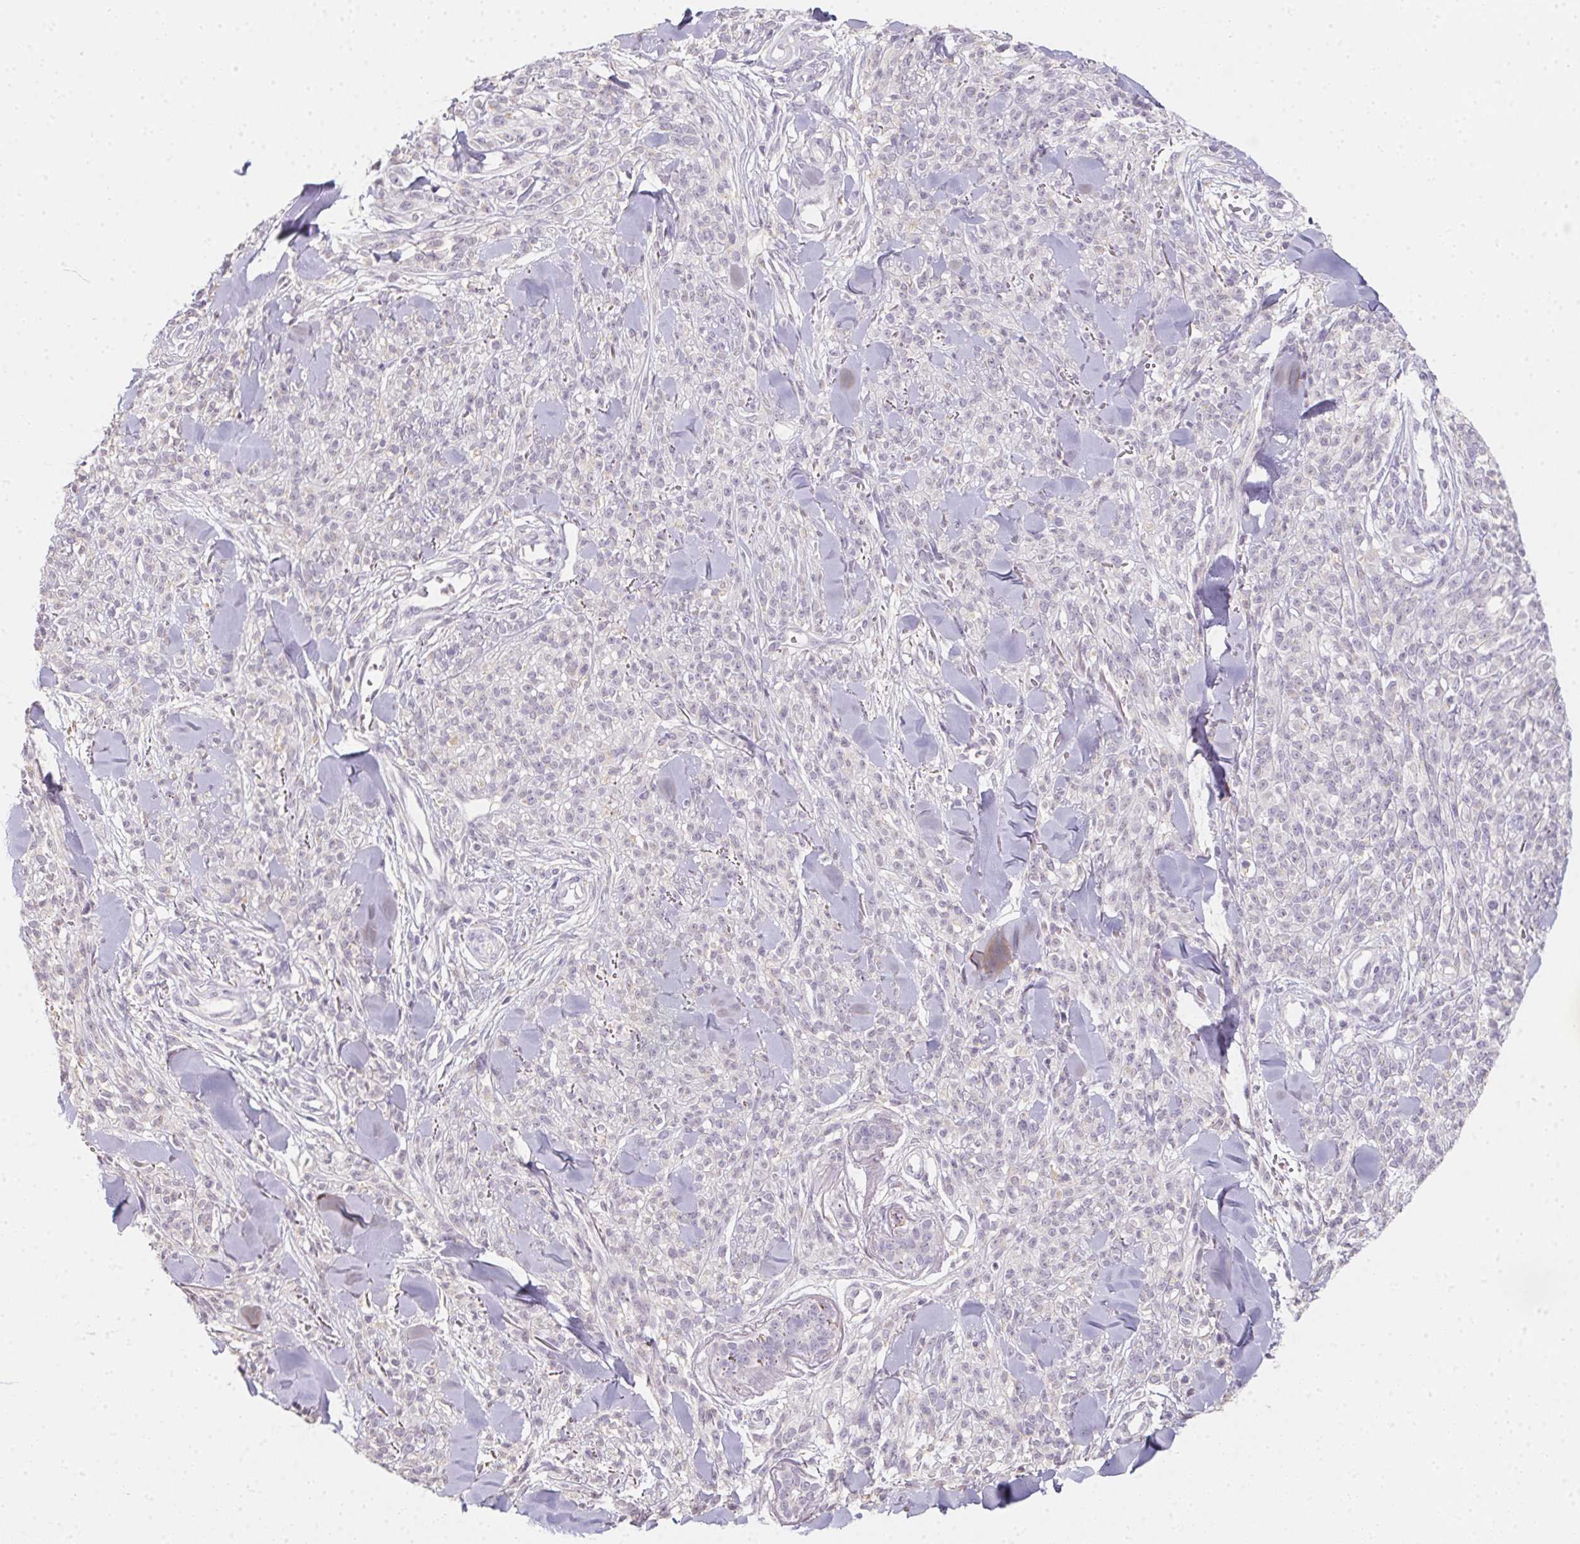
{"staining": {"intensity": "negative", "quantity": "none", "location": "none"}, "tissue": "melanoma", "cell_type": "Tumor cells", "image_type": "cancer", "snomed": [{"axis": "morphology", "description": "Malignant melanoma, NOS"}, {"axis": "topography", "description": "Skin"}, {"axis": "topography", "description": "Skin of trunk"}], "caption": "Malignant melanoma stained for a protein using immunohistochemistry (IHC) reveals no expression tumor cells.", "gene": "SLC6A18", "patient": {"sex": "male", "age": 74}}